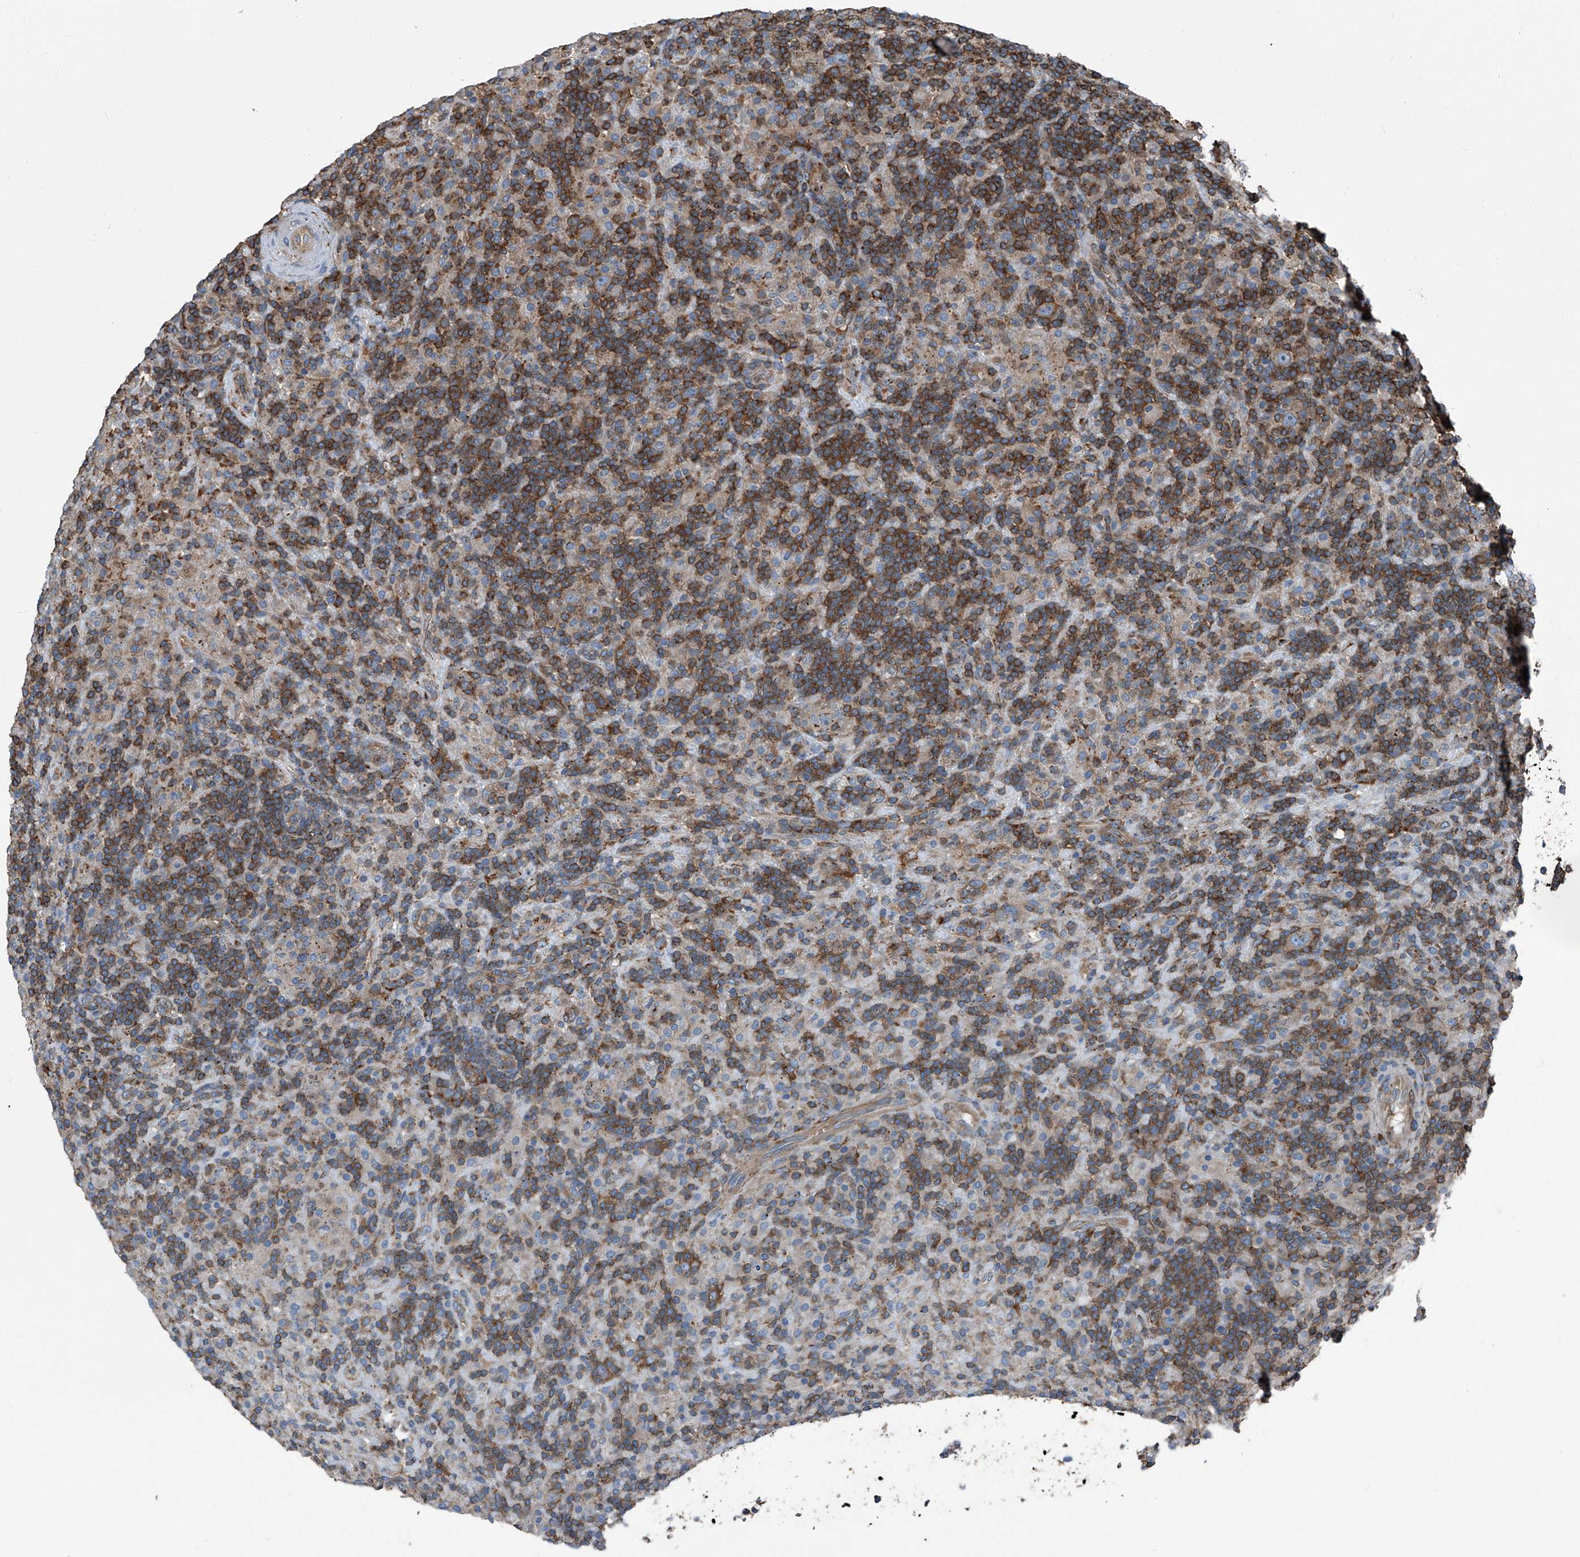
{"staining": {"intensity": "weak", "quantity": "<25%", "location": "cytoplasmic/membranous"}, "tissue": "lymphoma", "cell_type": "Tumor cells", "image_type": "cancer", "snomed": [{"axis": "morphology", "description": "Hodgkin's disease, NOS"}, {"axis": "topography", "description": "Lymph node"}], "caption": "Lymphoma was stained to show a protein in brown. There is no significant staining in tumor cells.", "gene": "SEPTIN7", "patient": {"sex": "male", "age": 70}}